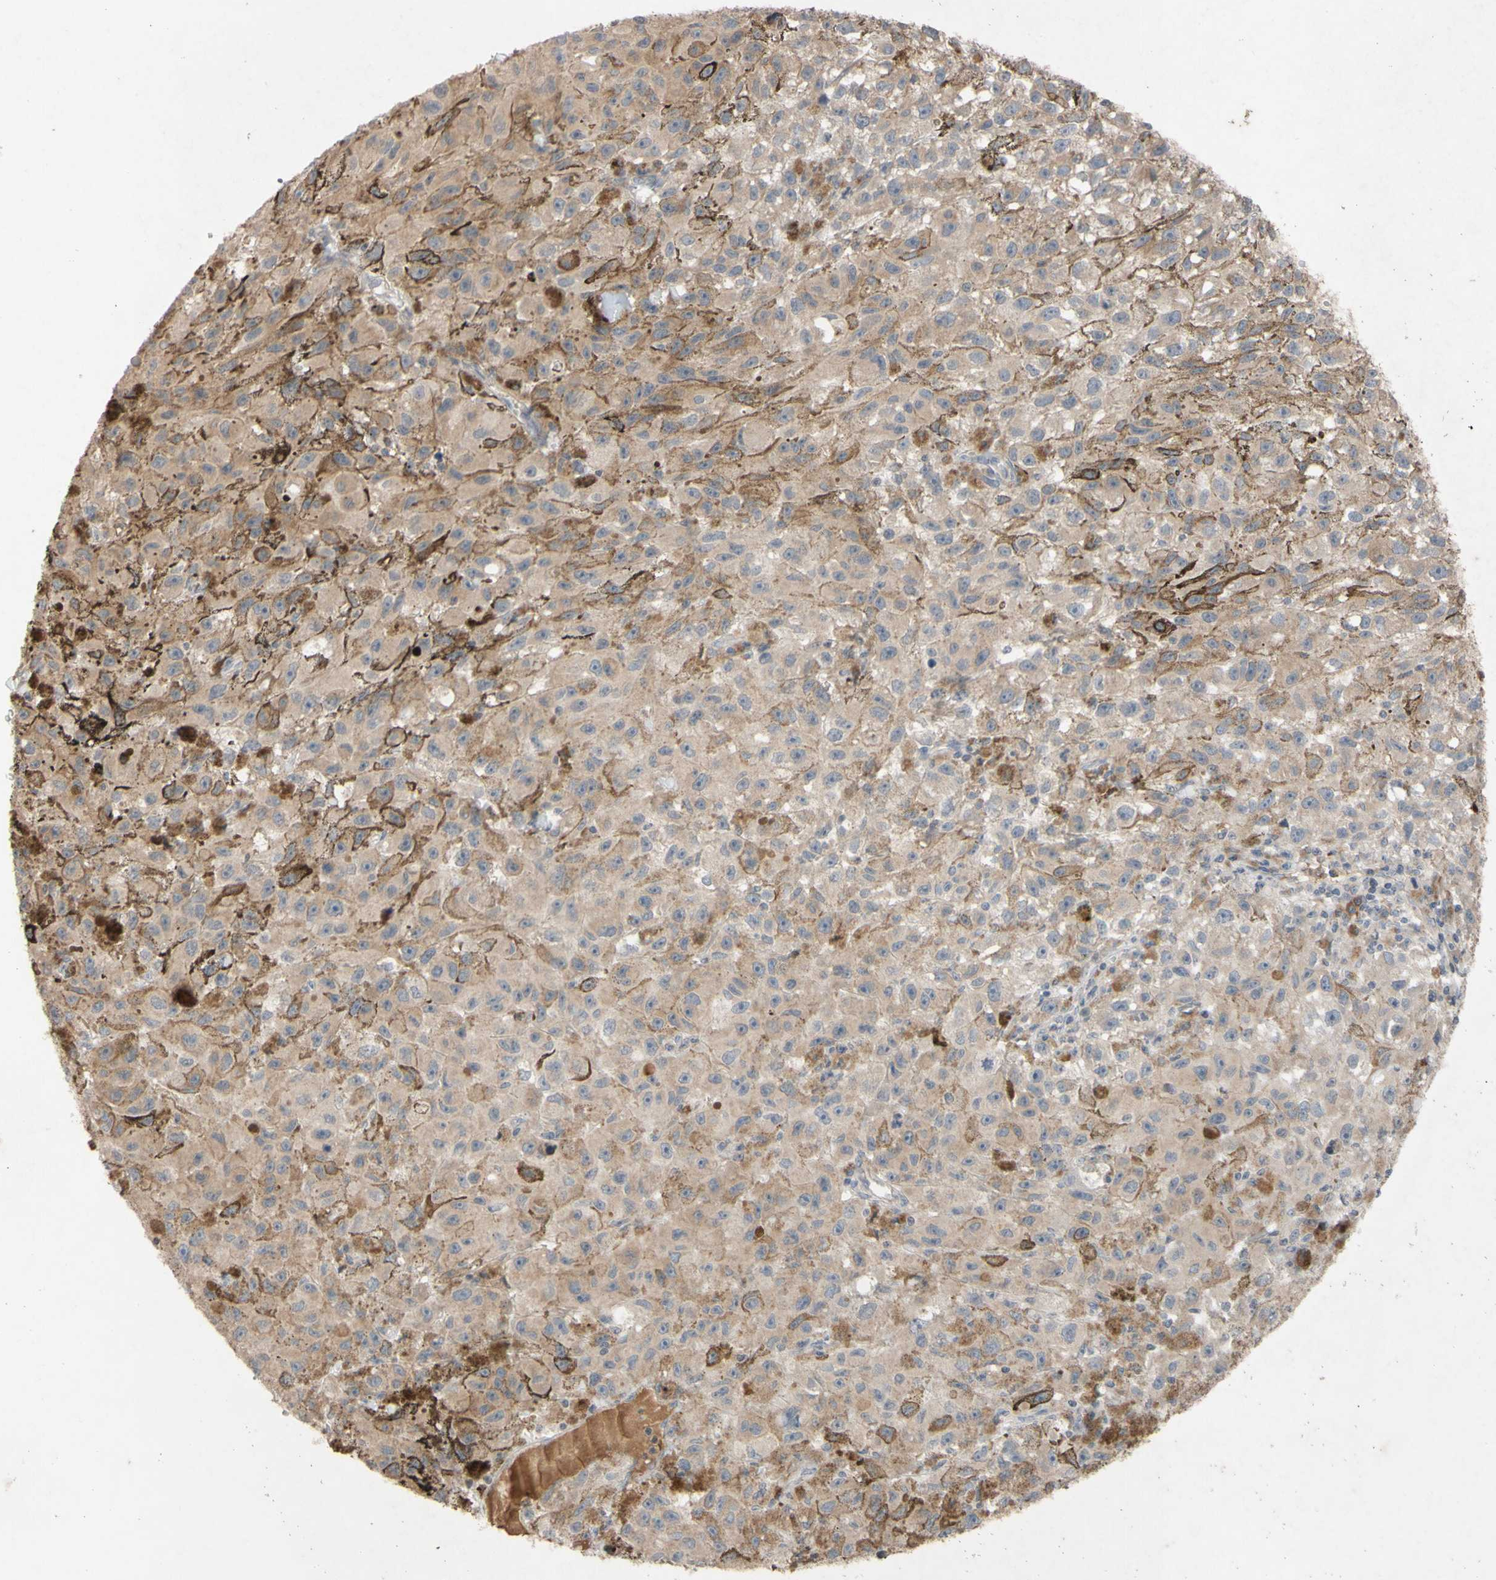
{"staining": {"intensity": "weak", "quantity": ">75%", "location": "cytoplasmic/membranous"}, "tissue": "melanoma", "cell_type": "Tumor cells", "image_type": "cancer", "snomed": [{"axis": "morphology", "description": "Malignant melanoma, NOS"}, {"axis": "topography", "description": "Skin"}], "caption": "Human melanoma stained for a protein (brown) exhibits weak cytoplasmic/membranous positive expression in about >75% of tumor cells.", "gene": "NECTIN3", "patient": {"sex": "female", "age": 104}}